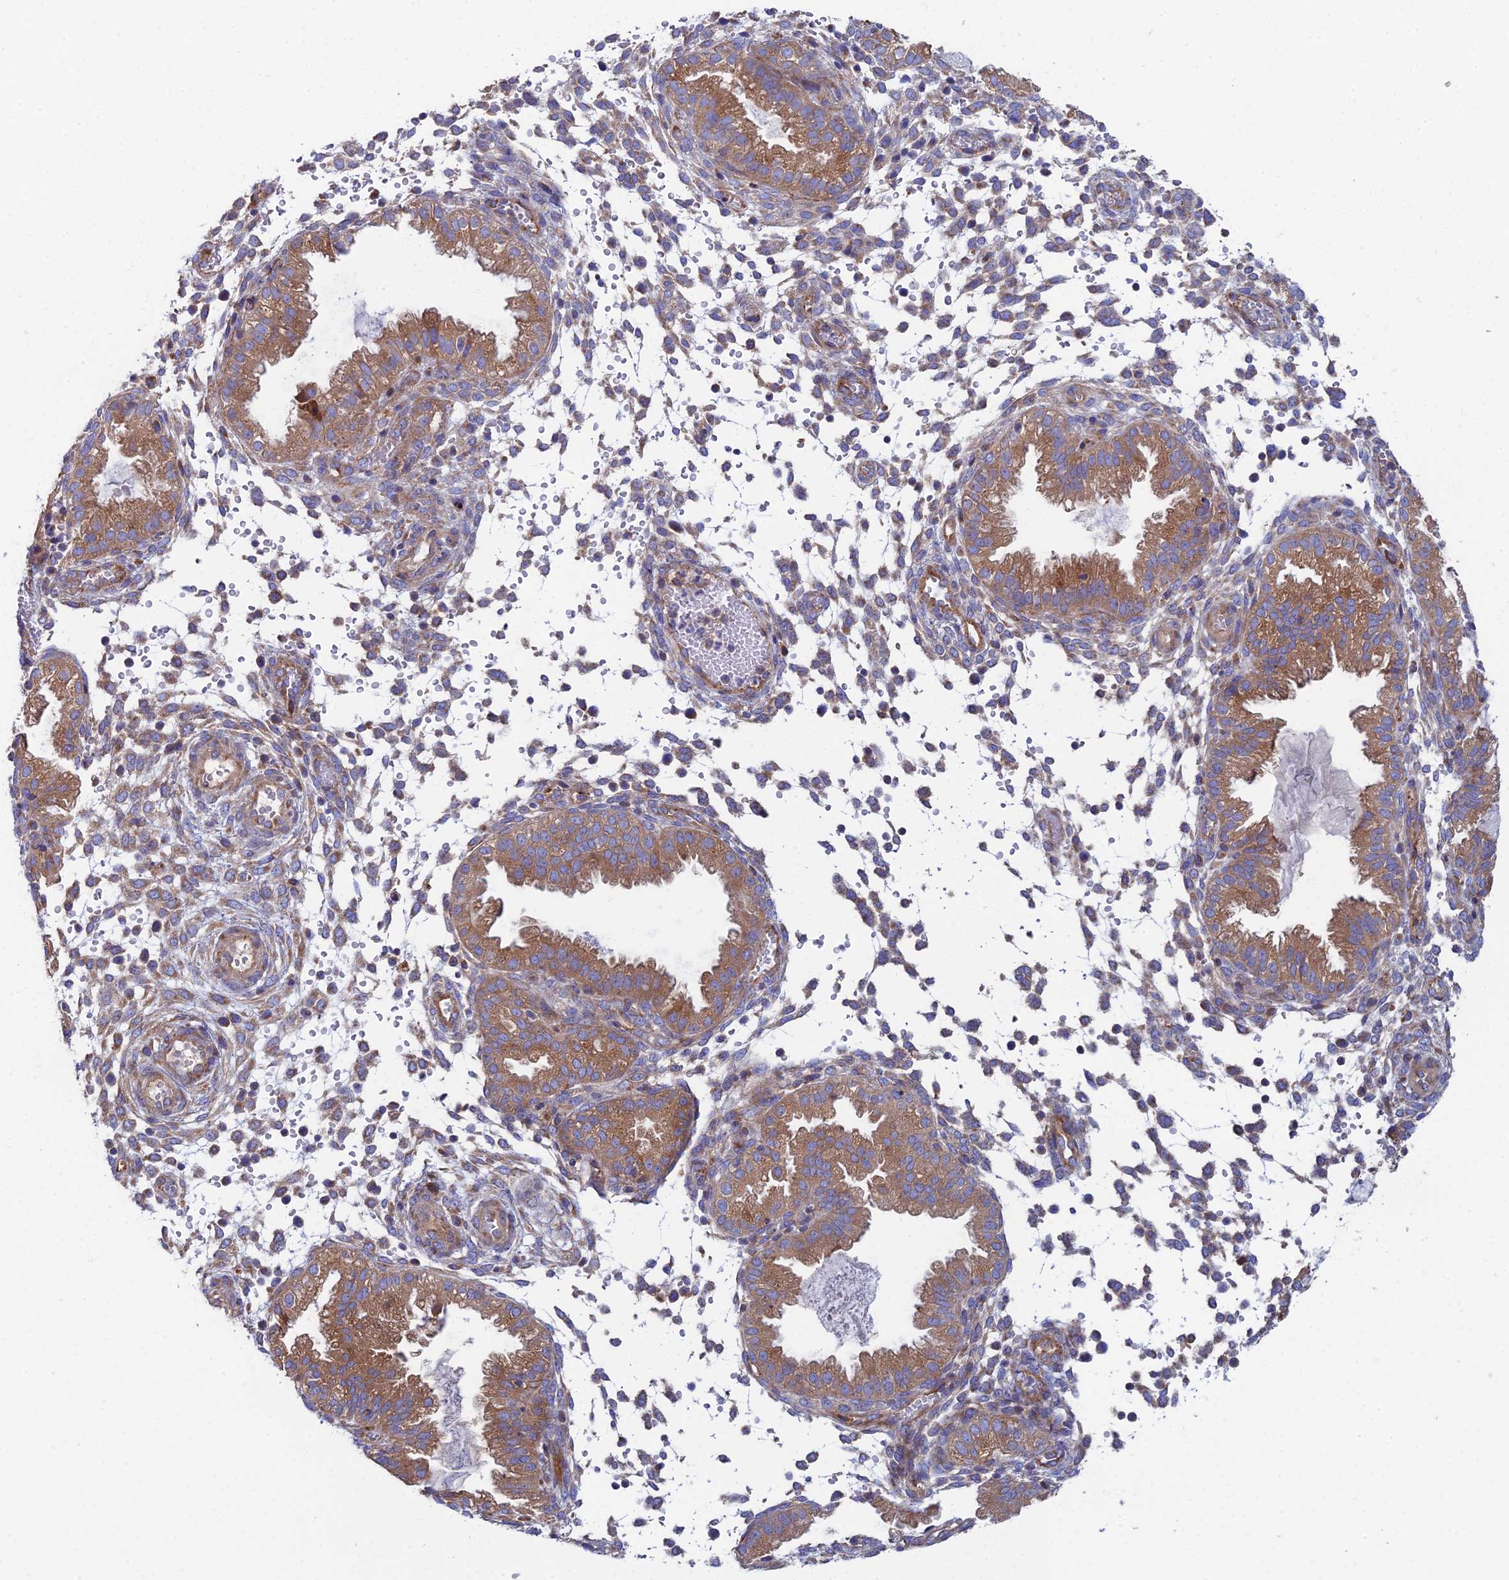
{"staining": {"intensity": "moderate", "quantity": "<25%", "location": "cytoplasmic/membranous"}, "tissue": "endometrium", "cell_type": "Cells in endometrial stroma", "image_type": "normal", "snomed": [{"axis": "morphology", "description": "Normal tissue, NOS"}, {"axis": "topography", "description": "Endometrium"}], "caption": "Protein positivity by immunohistochemistry (IHC) reveals moderate cytoplasmic/membranous staining in approximately <25% of cells in endometrial stroma in normal endometrium. Using DAB (3,3'-diaminobenzidine) (brown) and hematoxylin (blue) stains, captured at high magnification using brightfield microscopy.", "gene": "CLCN3", "patient": {"sex": "female", "age": 33}}